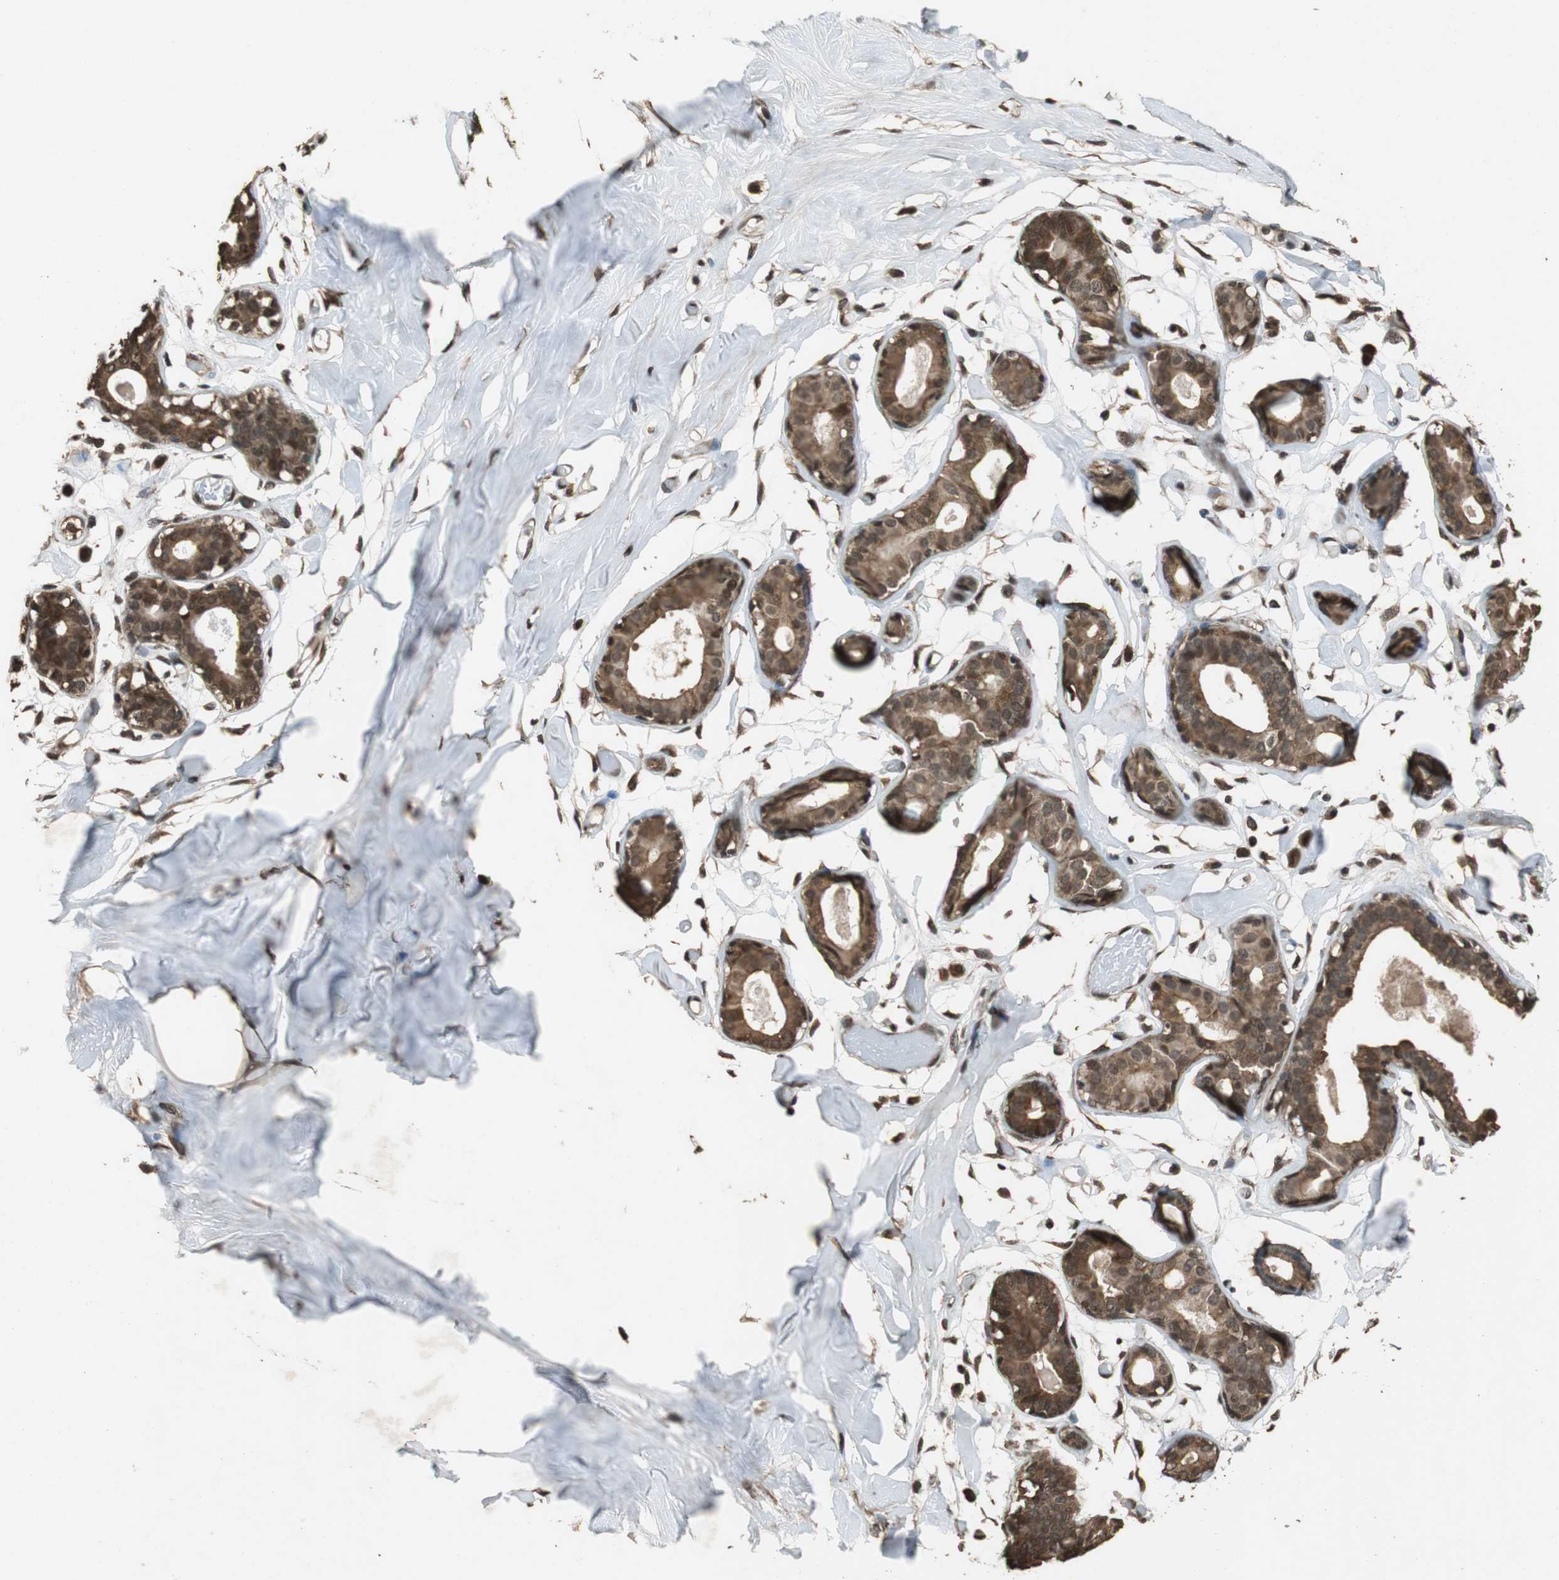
{"staining": {"intensity": "moderate", "quantity": ">75%", "location": "cytoplasmic/membranous"}, "tissue": "breast", "cell_type": "Adipocytes", "image_type": "normal", "snomed": [{"axis": "morphology", "description": "Normal tissue, NOS"}, {"axis": "topography", "description": "Breast"}, {"axis": "topography", "description": "Soft tissue"}], "caption": "High-power microscopy captured an immunohistochemistry histopathology image of normal breast, revealing moderate cytoplasmic/membranous staining in approximately >75% of adipocytes.", "gene": "ZNF18", "patient": {"sex": "female", "age": 25}}